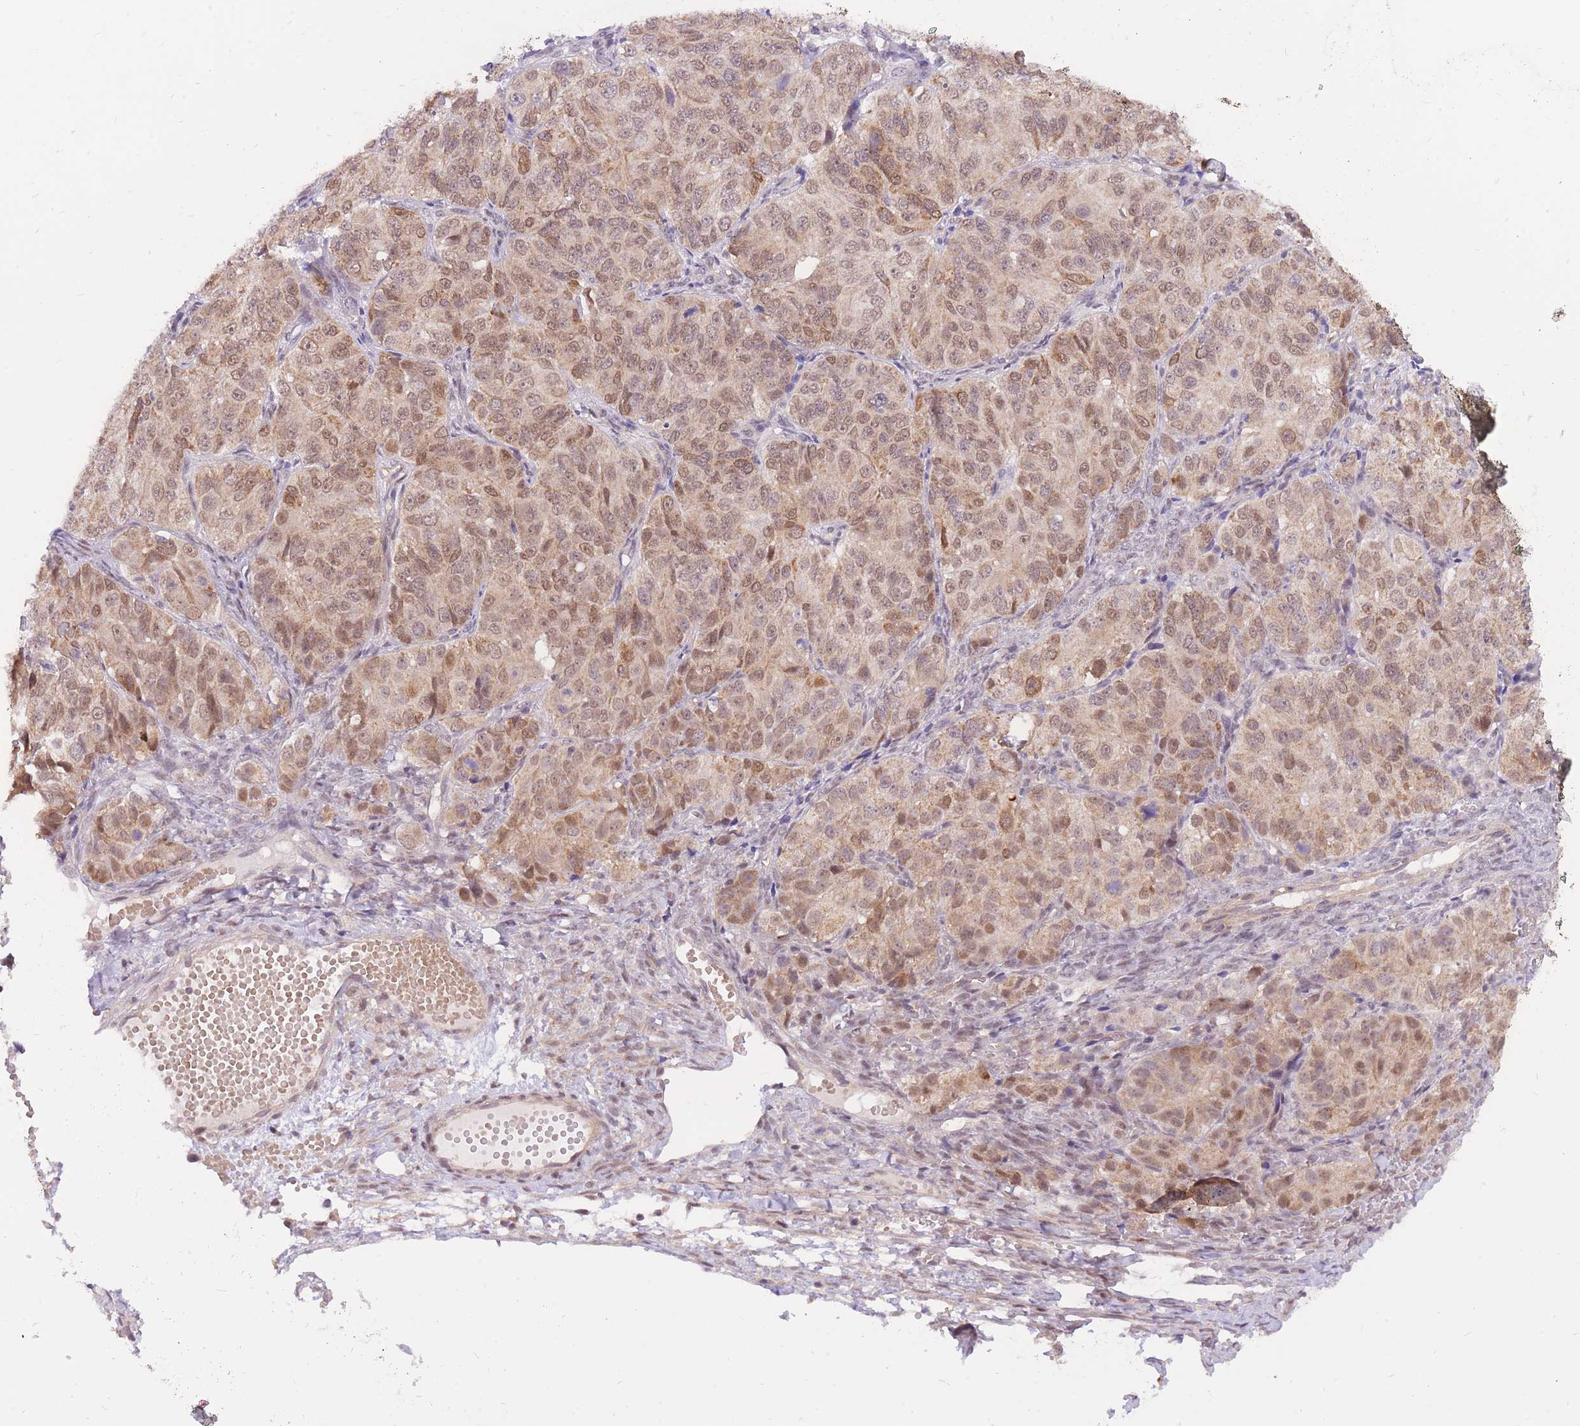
{"staining": {"intensity": "moderate", "quantity": ">75%", "location": "nuclear"}, "tissue": "ovarian cancer", "cell_type": "Tumor cells", "image_type": "cancer", "snomed": [{"axis": "morphology", "description": "Carcinoma, endometroid"}, {"axis": "topography", "description": "Ovary"}], "caption": "Protein staining displays moderate nuclear staining in about >75% of tumor cells in endometroid carcinoma (ovarian).", "gene": "MINDY2", "patient": {"sex": "female", "age": 51}}